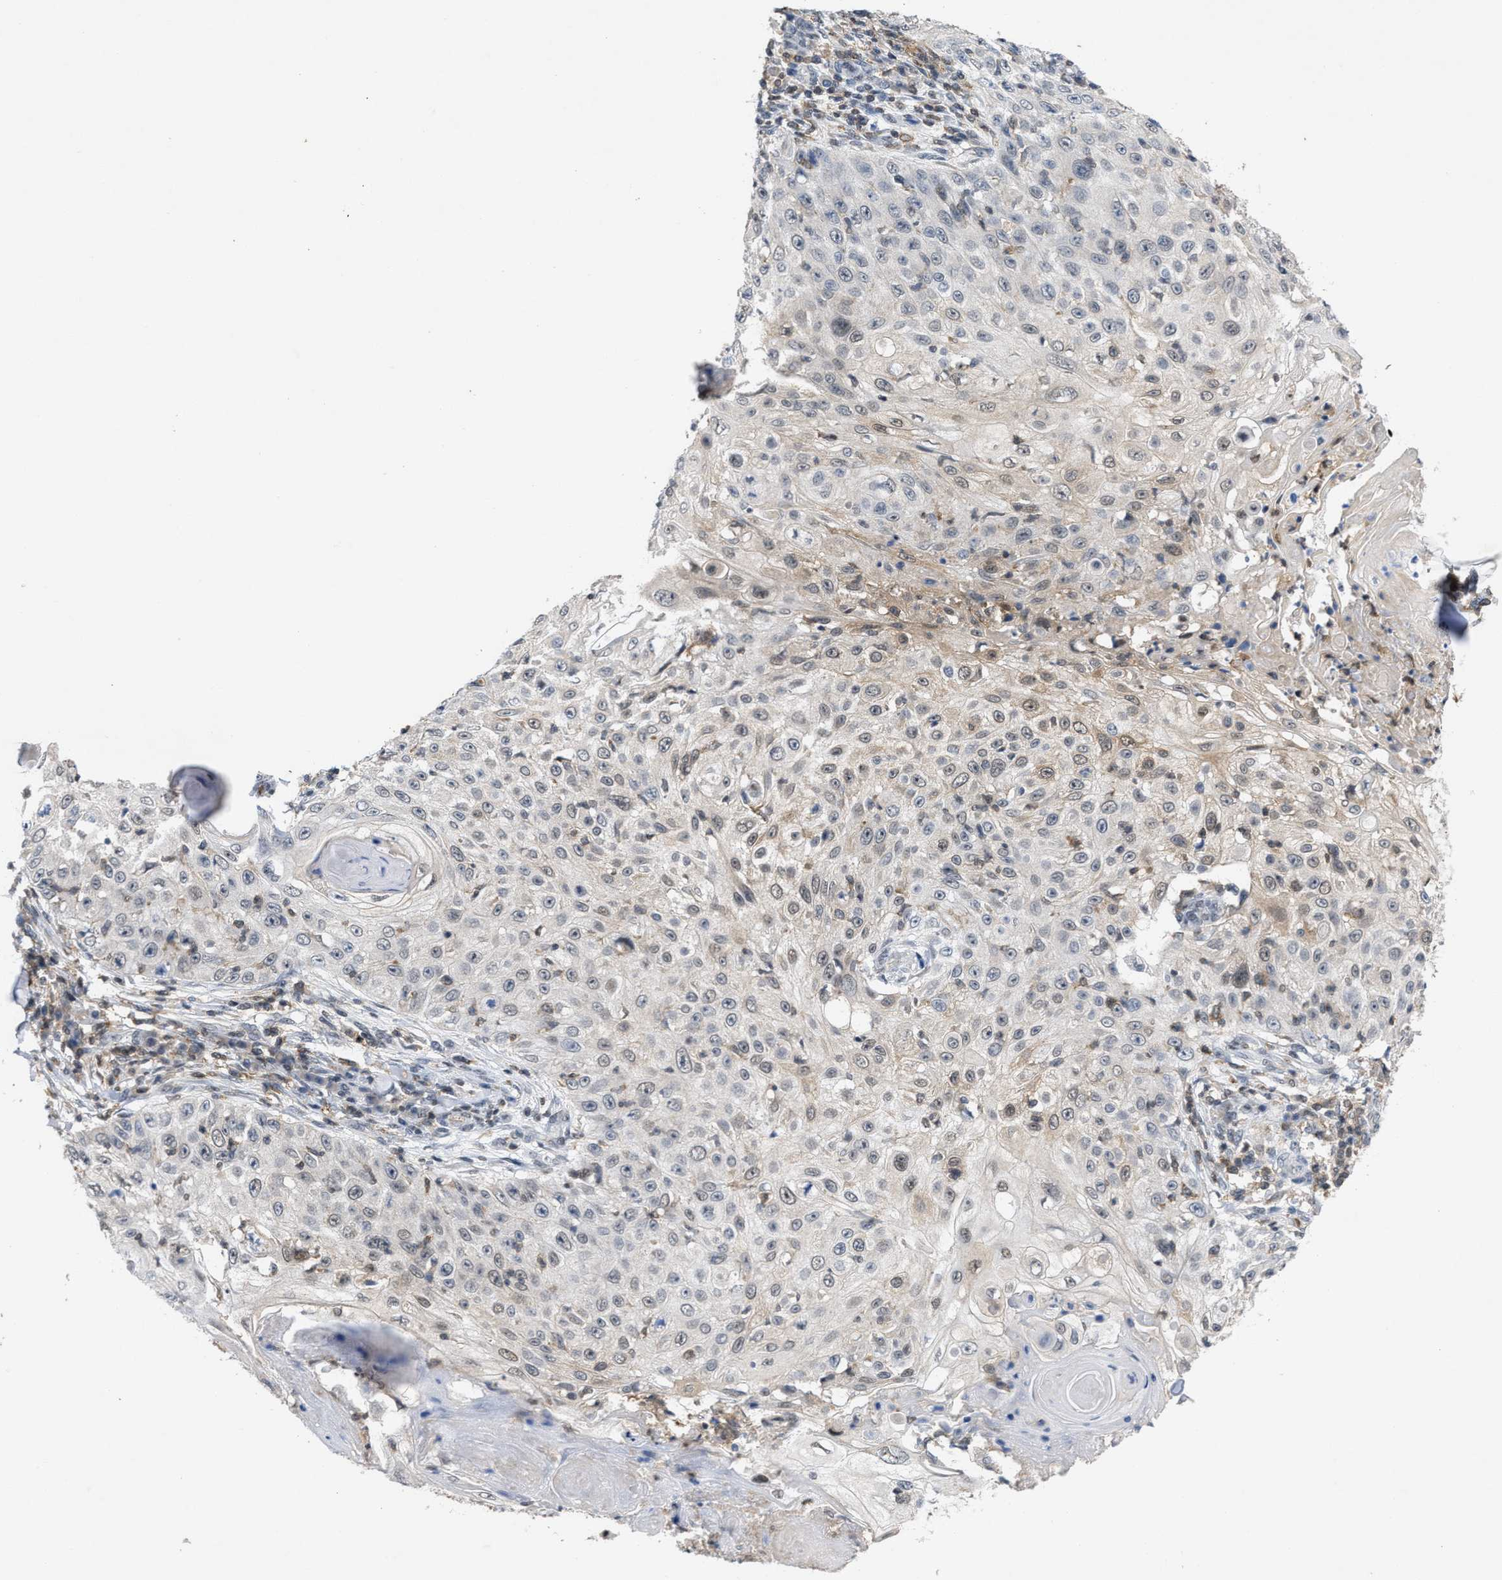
{"staining": {"intensity": "weak", "quantity": "<25%", "location": "cytoplasmic/membranous,nuclear"}, "tissue": "skin cancer", "cell_type": "Tumor cells", "image_type": "cancer", "snomed": [{"axis": "morphology", "description": "Squamous cell carcinoma, NOS"}, {"axis": "topography", "description": "Skin"}], "caption": "This photomicrograph is of skin cancer stained with IHC to label a protein in brown with the nuclei are counter-stained blue. There is no positivity in tumor cells.", "gene": "FGD3", "patient": {"sex": "male", "age": 86}}